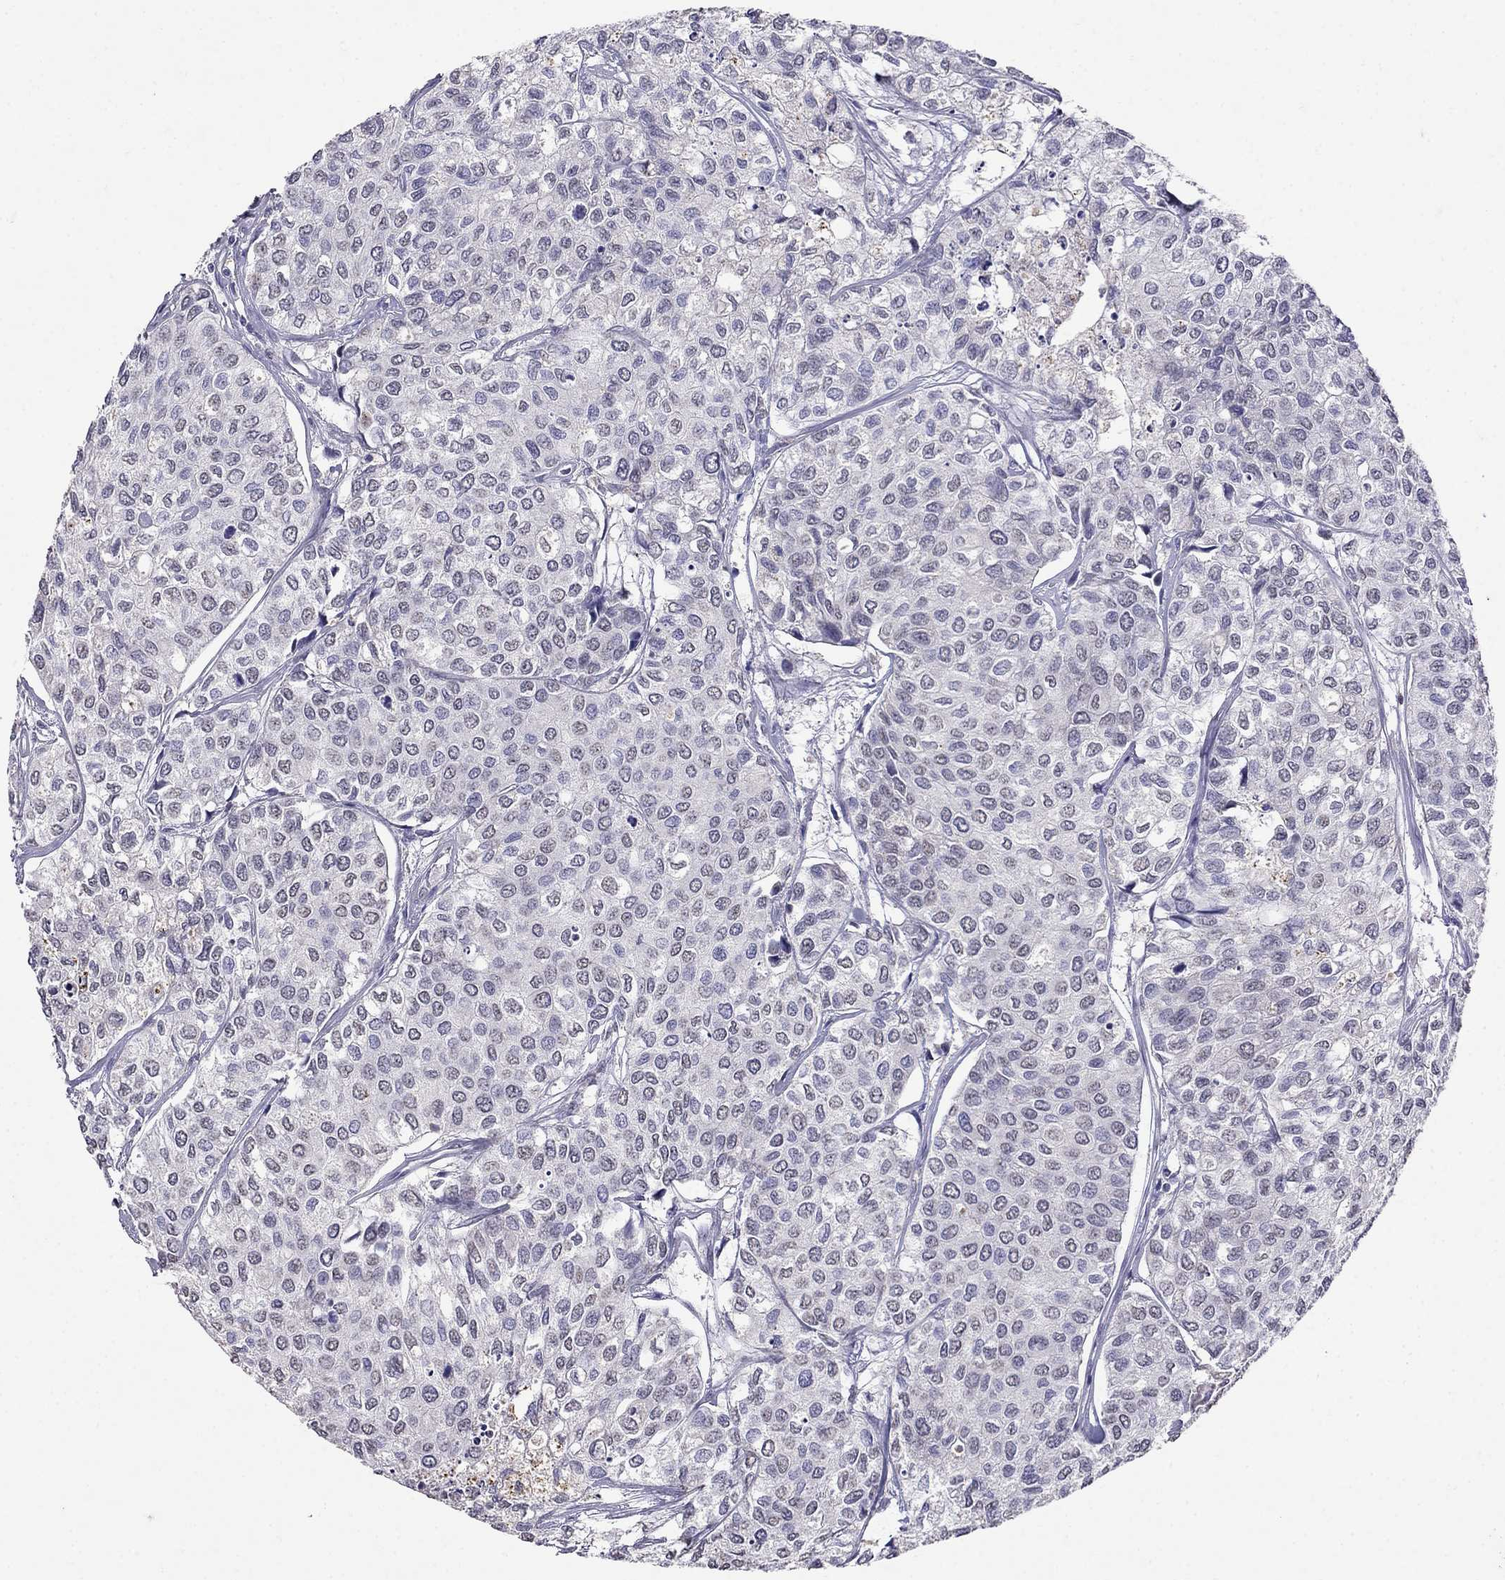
{"staining": {"intensity": "negative", "quantity": "none", "location": "none"}, "tissue": "urothelial cancer", "cell_type": "Tumor cells", "image_type": "cancer", "snomed": [{"axis": "morphology", "description": "Urothelial carcinoma, High grade"}, {"axis": "topography", "description": "Urinary bladder"}], "caption": "Tumor cells are negative for protein expression in human high-grade urothelial carcinoma.", "gene": "CD8B", "patient": {"sex": "male", "age": 73}}